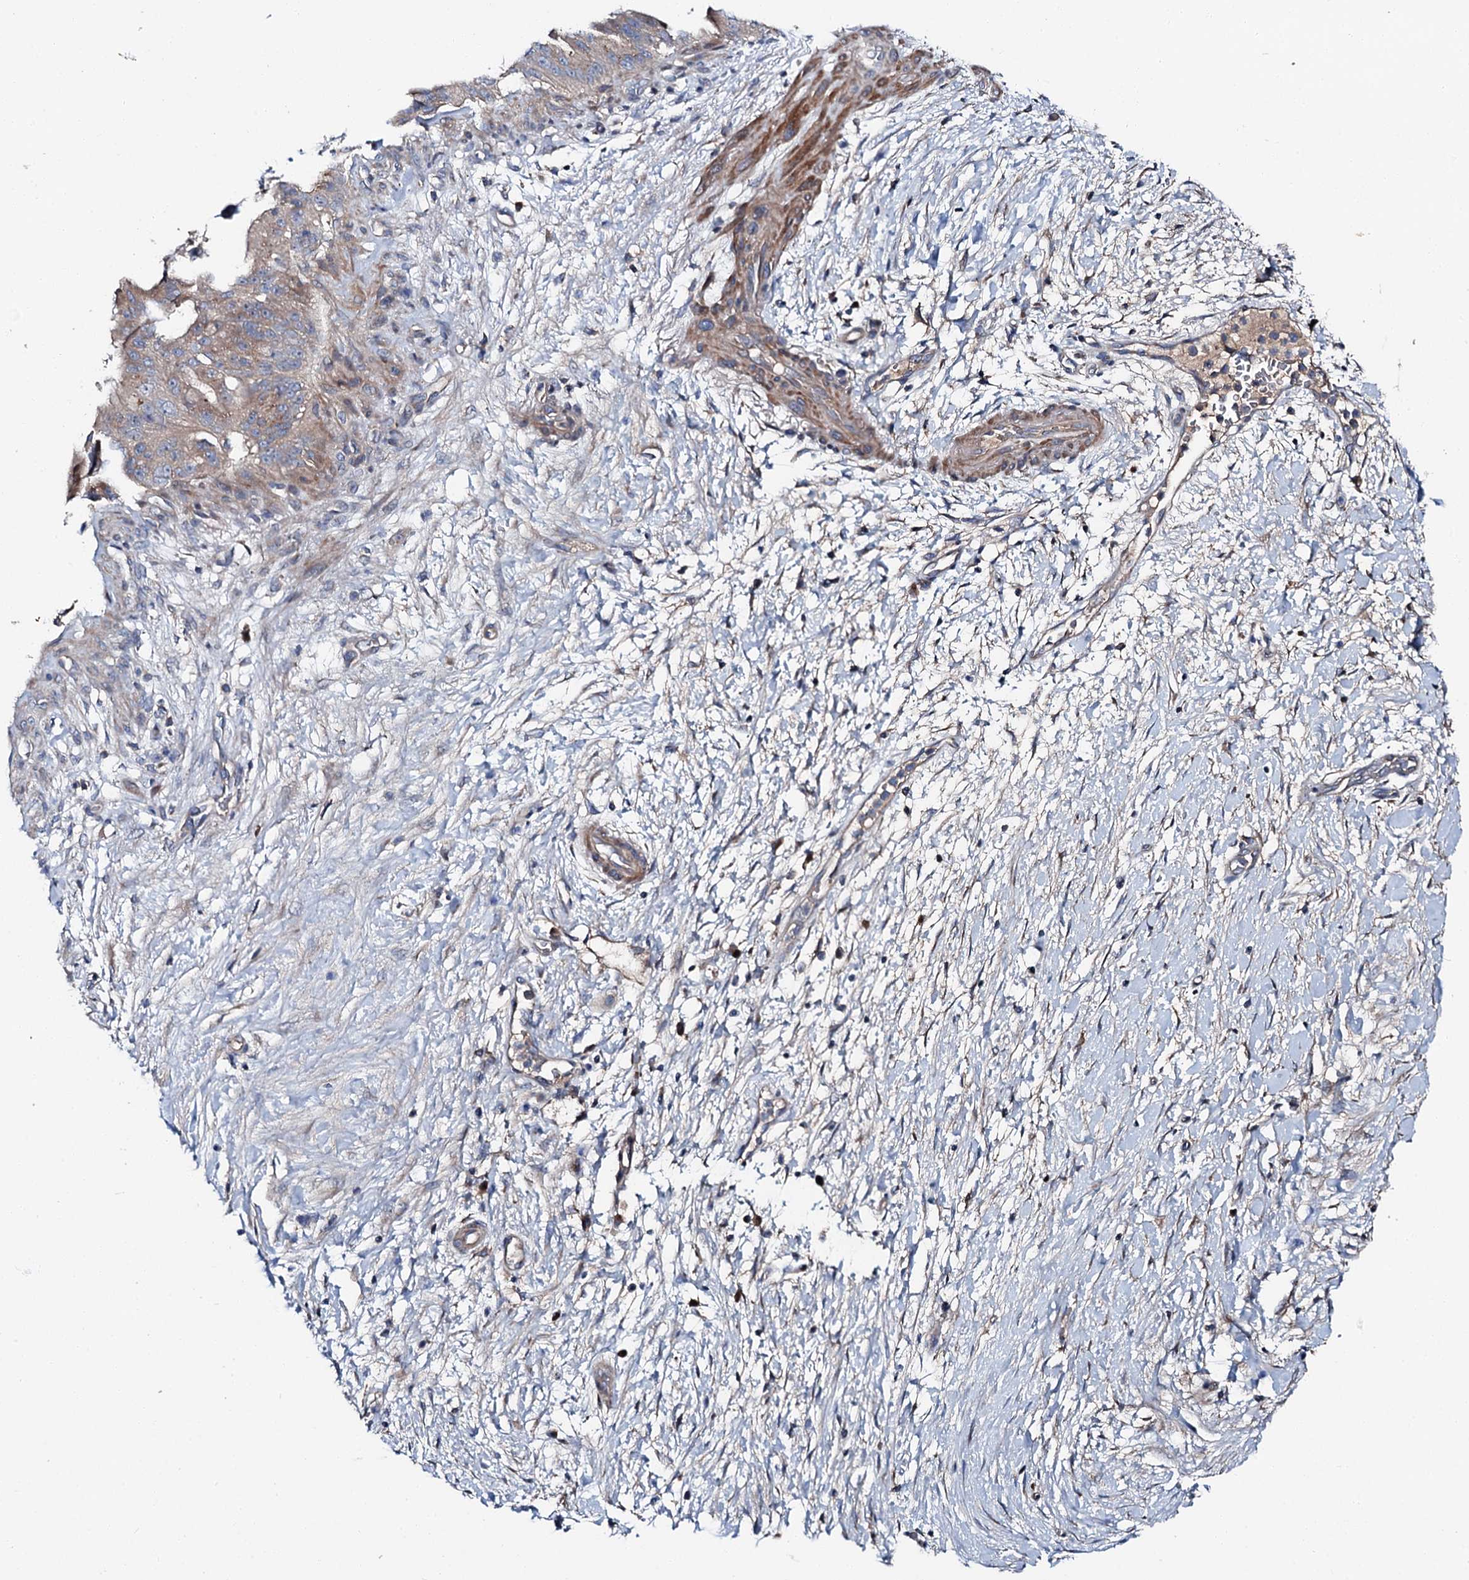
{"staining": {"intensity": "weak", "quantity": "25%-75%", "location": "cytoplasmic/membranous"}, "tissue": "pancreatic cancer", "cell_type": "Tumor cells", "image_type": "cancer", "snomed": [{"axis": "morphology", "description": "Adenocarcinoma, NOS"}, {"axis": "topography", "description": "Pancreas"}], "caption": "Immunohistochemical staining of human adenocarcinoma (pancreatic) displays weak cytoplasmic/membranous protein staining in about 25%-75% of tumor cells. (DAB IHC, brown staining for protein, blue staining for nuclei).", "gene": "SLC22A25", "patient": {"sex": "male", "age": 68}}